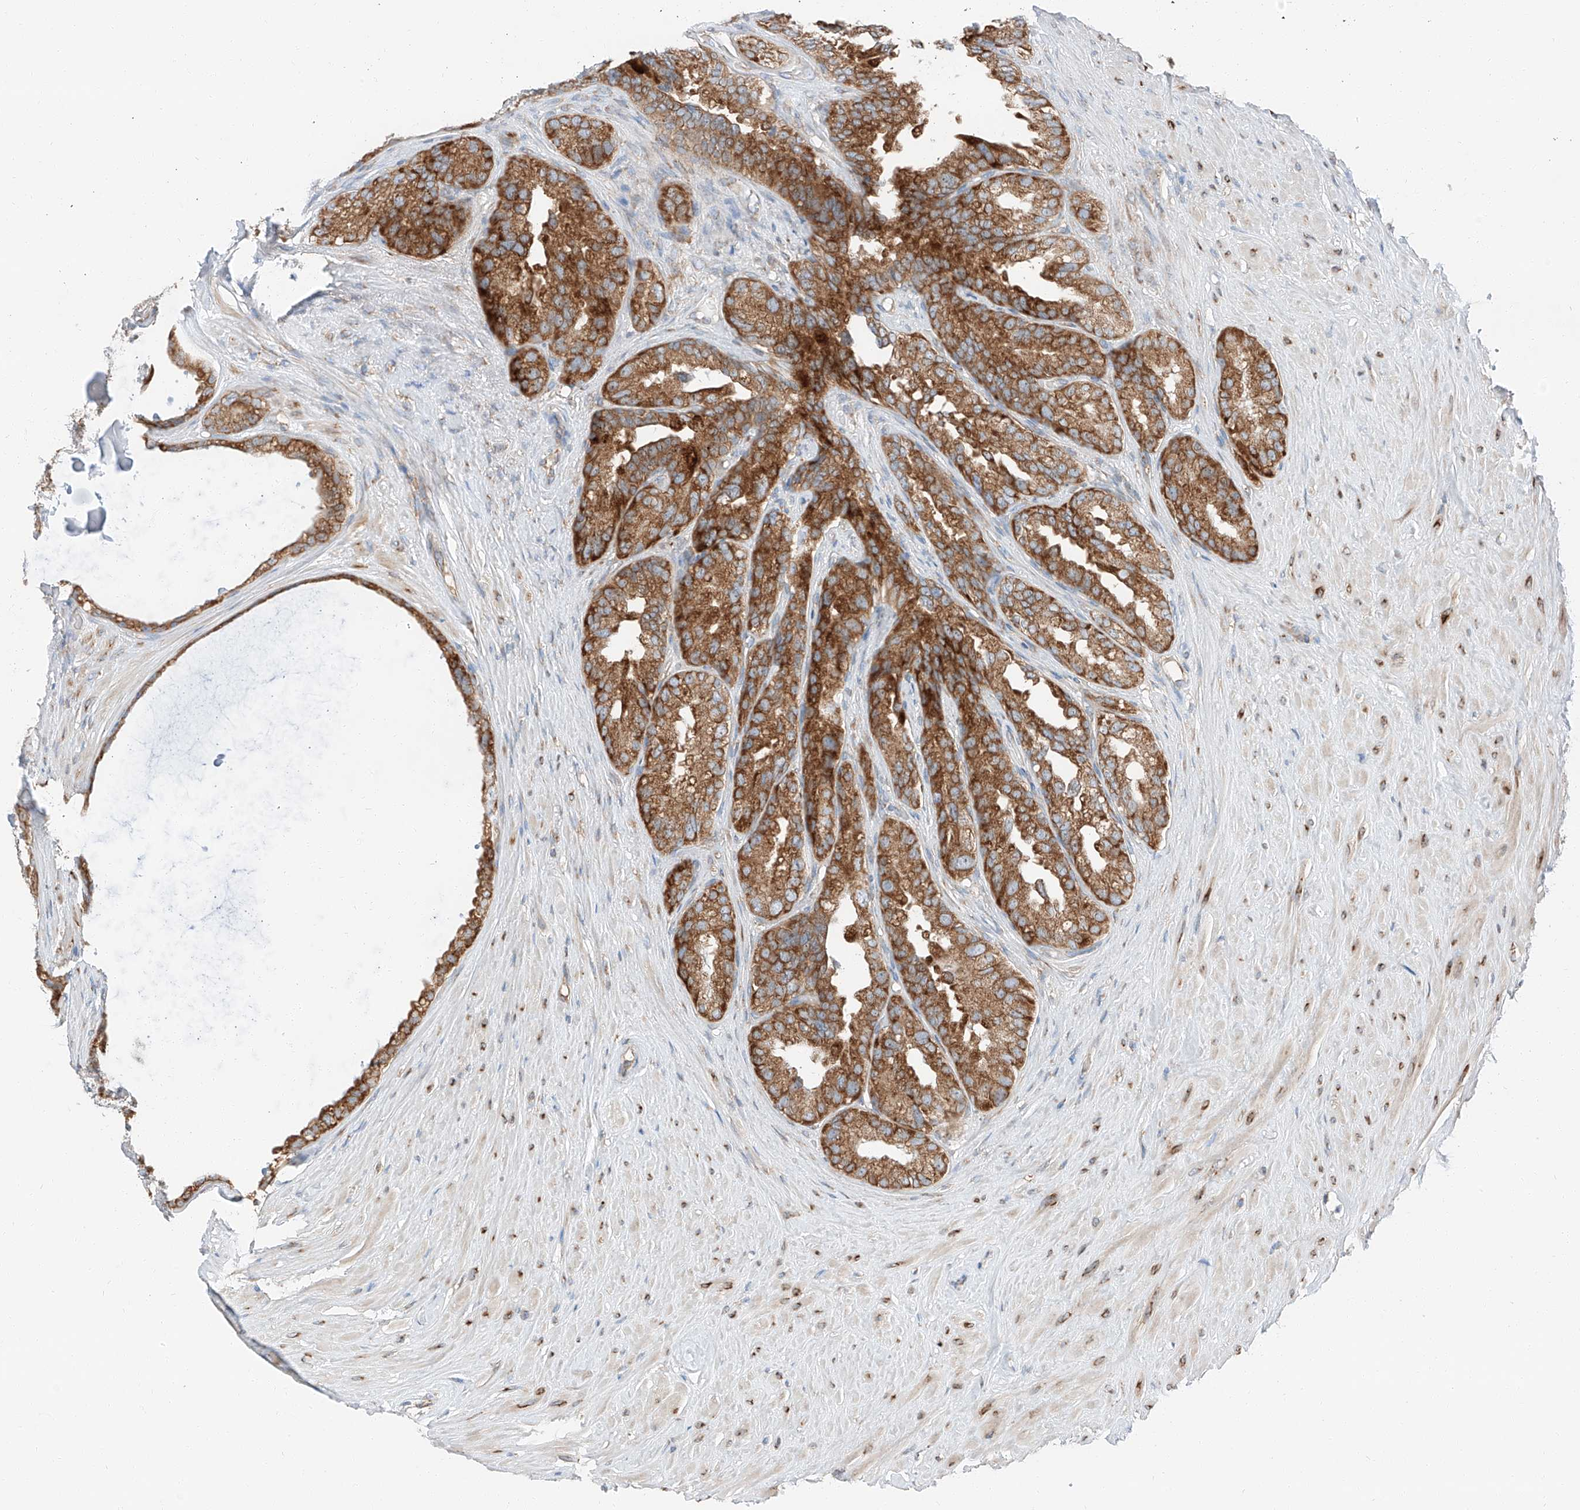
{"staining": {"intensity": "strong", "quantity": ">75%", "location": "cytoplasmic/membranous"}, "tissue": "seminal vesicle", "cell_type": "Glandular cells", "image_type": "normal", "snomed": [{"axis": "morphology", "description": "Normal tissue, NOS"}, {"axis": "topography", "description": "Seminal veicle"}], "caption": "IHC micrograph of unremarkable seminal vesicle: human seminal vesicle stained using immunohistochemistry (IHC) reveals high levels of strong protein expression localized specifically in the cytoplasmic/membranous of glandular cells, appearing as a cytoplasmic/membranous brown color.", "gene": "ZC3H15", "patient": {"sex": "male", "age": 80}}